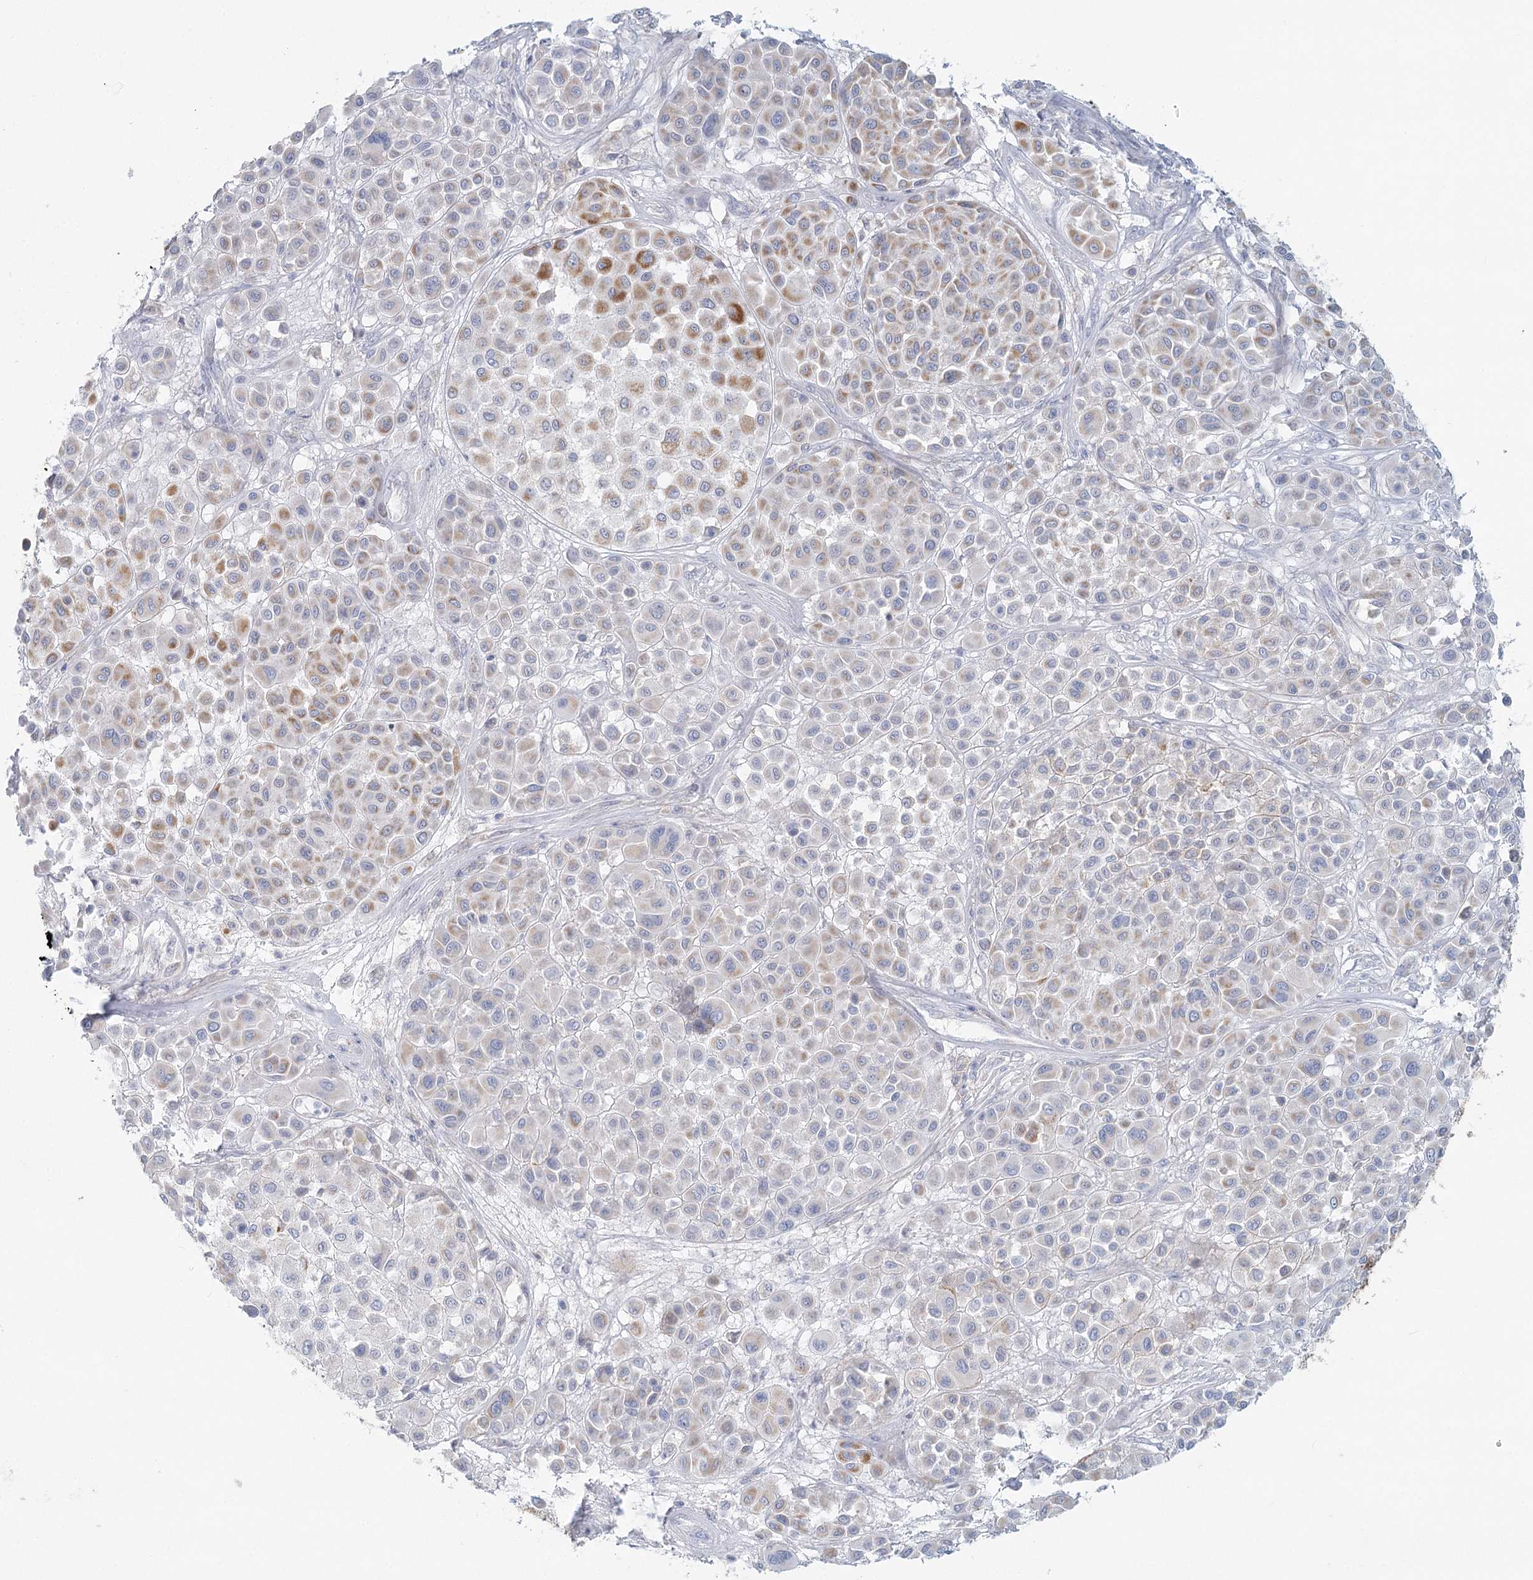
{"staining": {"intensity": "strong", "quantity": "25%-75%", "location": "cytoplasmic/membranous"}, "tissue": "melanoma", "cell_type": "Tumor cells", "image_type": "cancer", "snomed": [{"axis": "morphology", "description": "Malignant melanoma, Metastatic site"}, {"axis": "topography", "description": "Soft tissue"}], "caption": "A brown stain highlights strong cytoplasmic/membranous positivity of a protein in malignant melanoma (metastatic site) tumor cells. Nuclei are stained in blue.", "gene": "BPHL", "patient": {"sex": "male", "age": 41}}